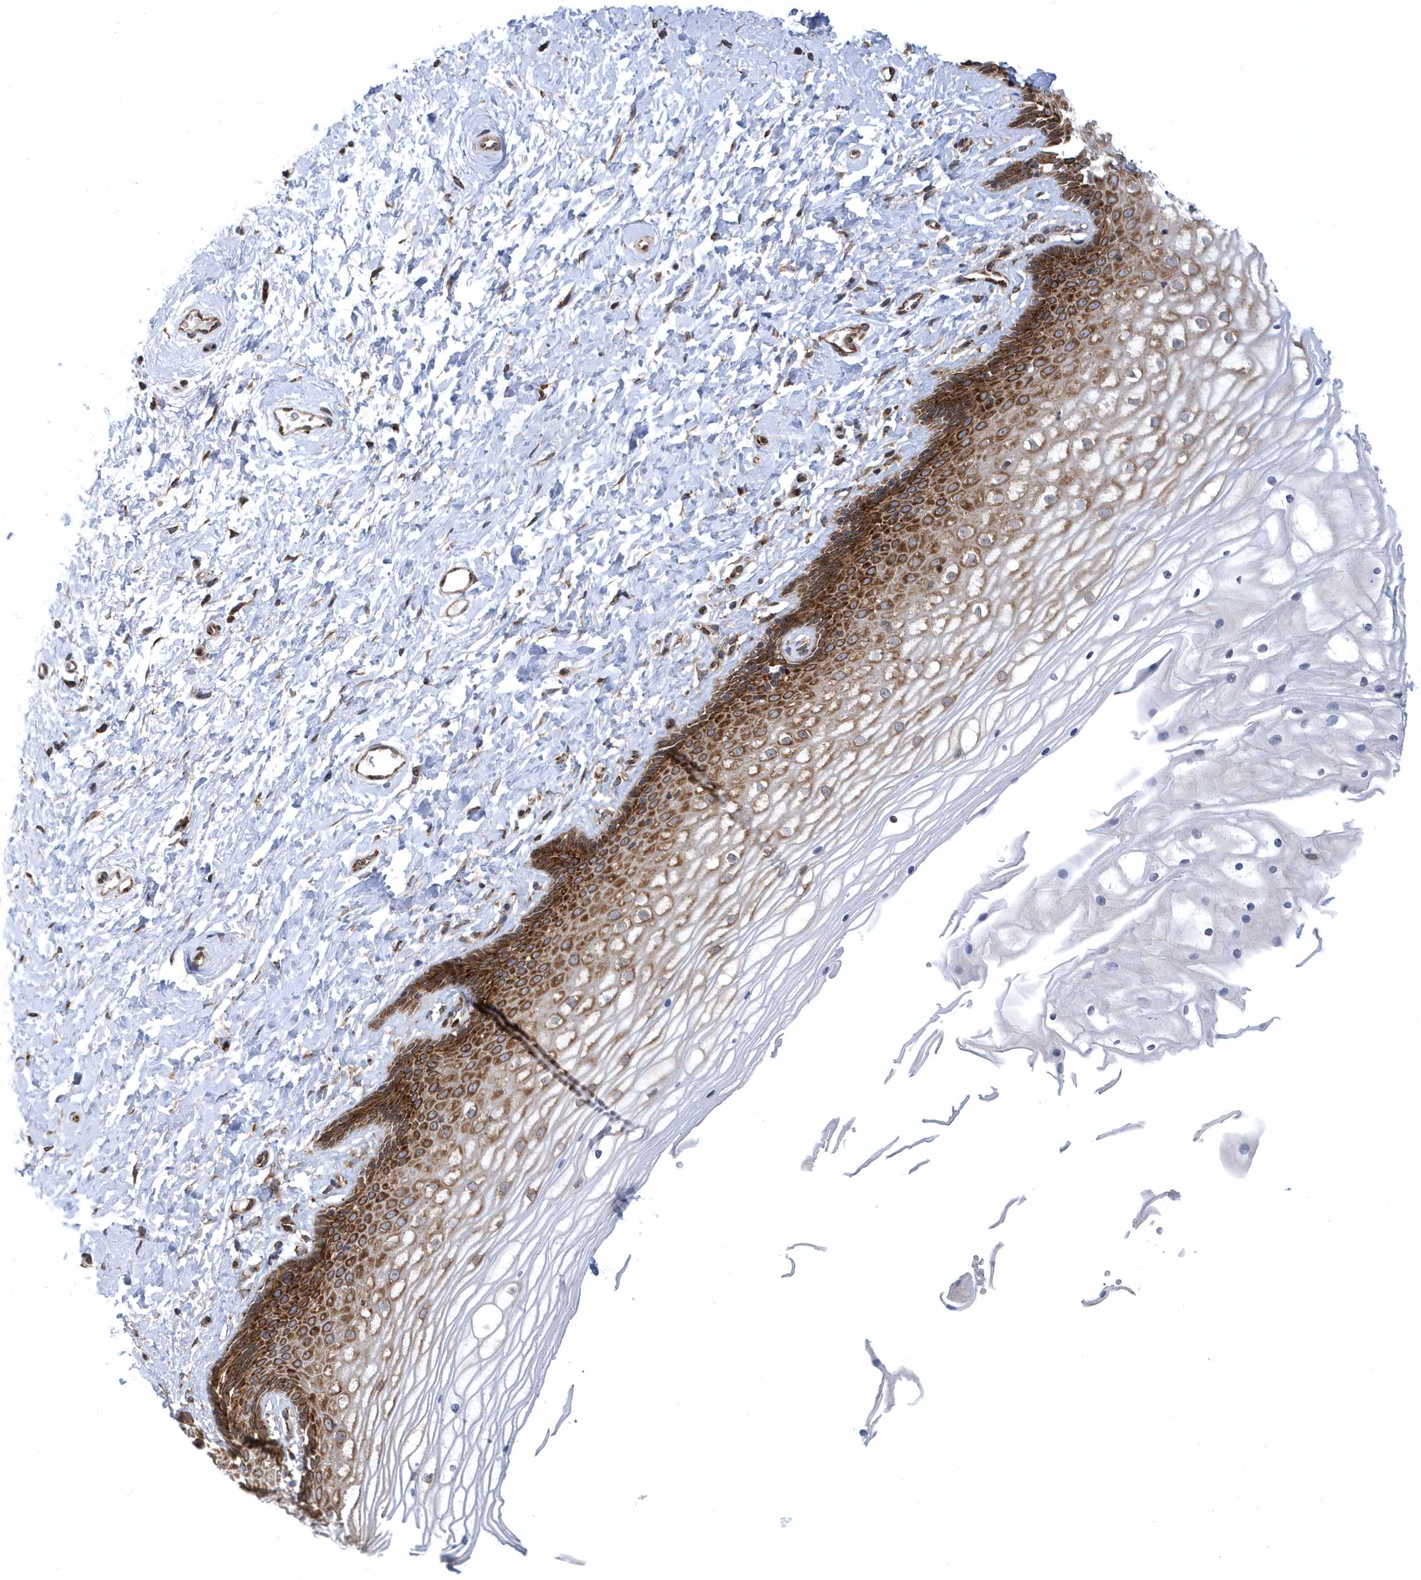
{"staining": {"intensity": "strong", "quantity": "25%-75%", "location": "cytoplasmic/membranous"}, "tissue": "vagina", "cell_type": "Squamous epithelial cells", "image_type": "normal", "snomed": [{"axis": "morphology", "description": "Normal tissue, NOS"}, {"axis": "topography", "description": "Vagina"}, {"axis": "topography", "description": "Cervix"}], "caption": "IHC (DAB) staining of normal vagina shows strong cytoplasmic/membranous protein expression in approximately 25%-75% of squamous epithelial cells.", "gene": "PHF1", "patient": {"sex": "female", "age": 40}}